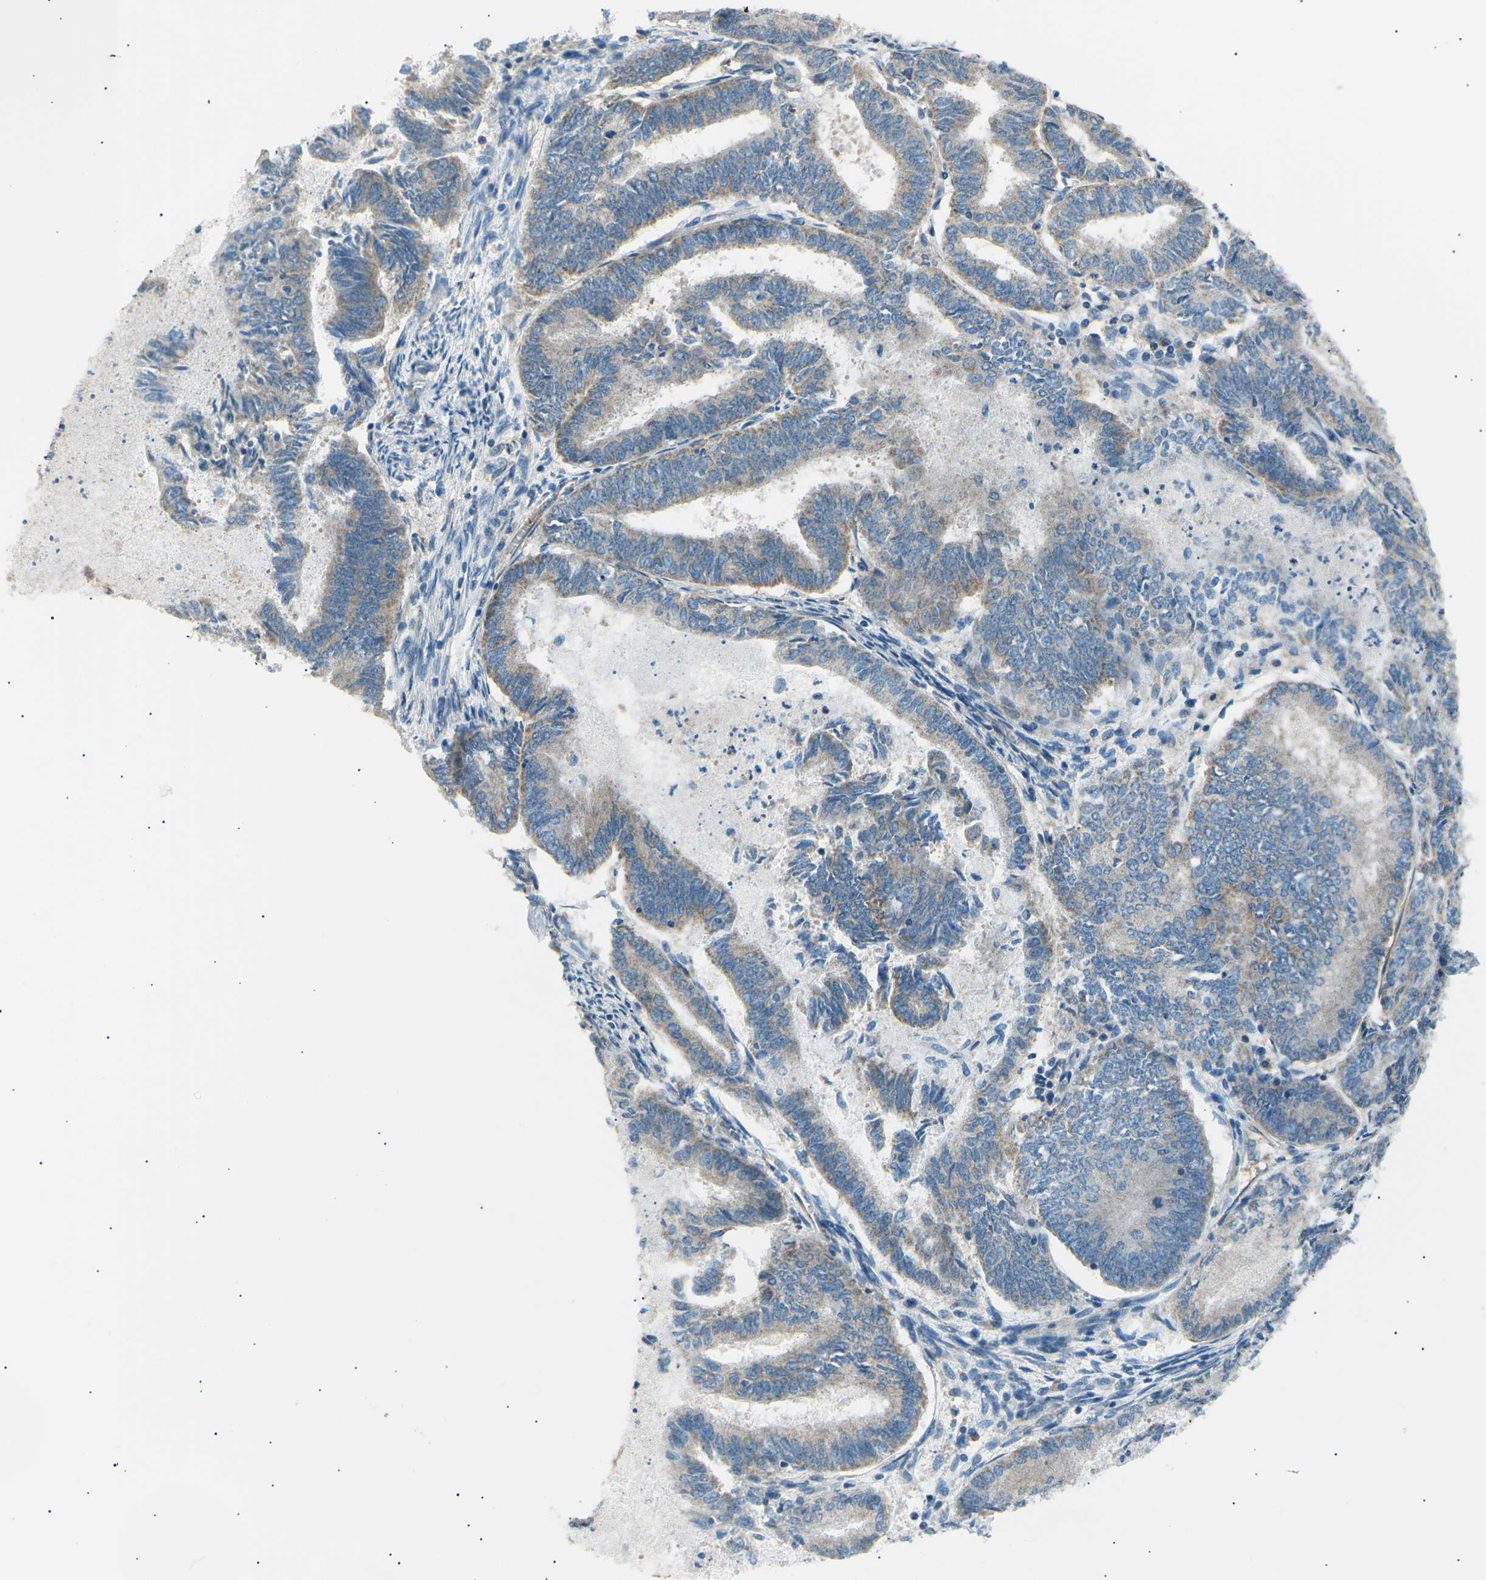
{"staining": {"intensity": "weak", "quantity": "<25%", "location": "cytoplasmic/membranous"}, "tissue": "endometrial cancer", "cell_type": "Tumor cells", "image_type": "cancer", "snomed": [{"axis": "morphology", "description": "Adenocarcinoma, NOS"}, {"axis": "topography", "description": "Endometrium"}], "caption": "A photomicrograph of human endometrial cancer is negative for staining in tumor cells.", "gene": "SLK", "patient": {"sex": "female", "age": 86}}